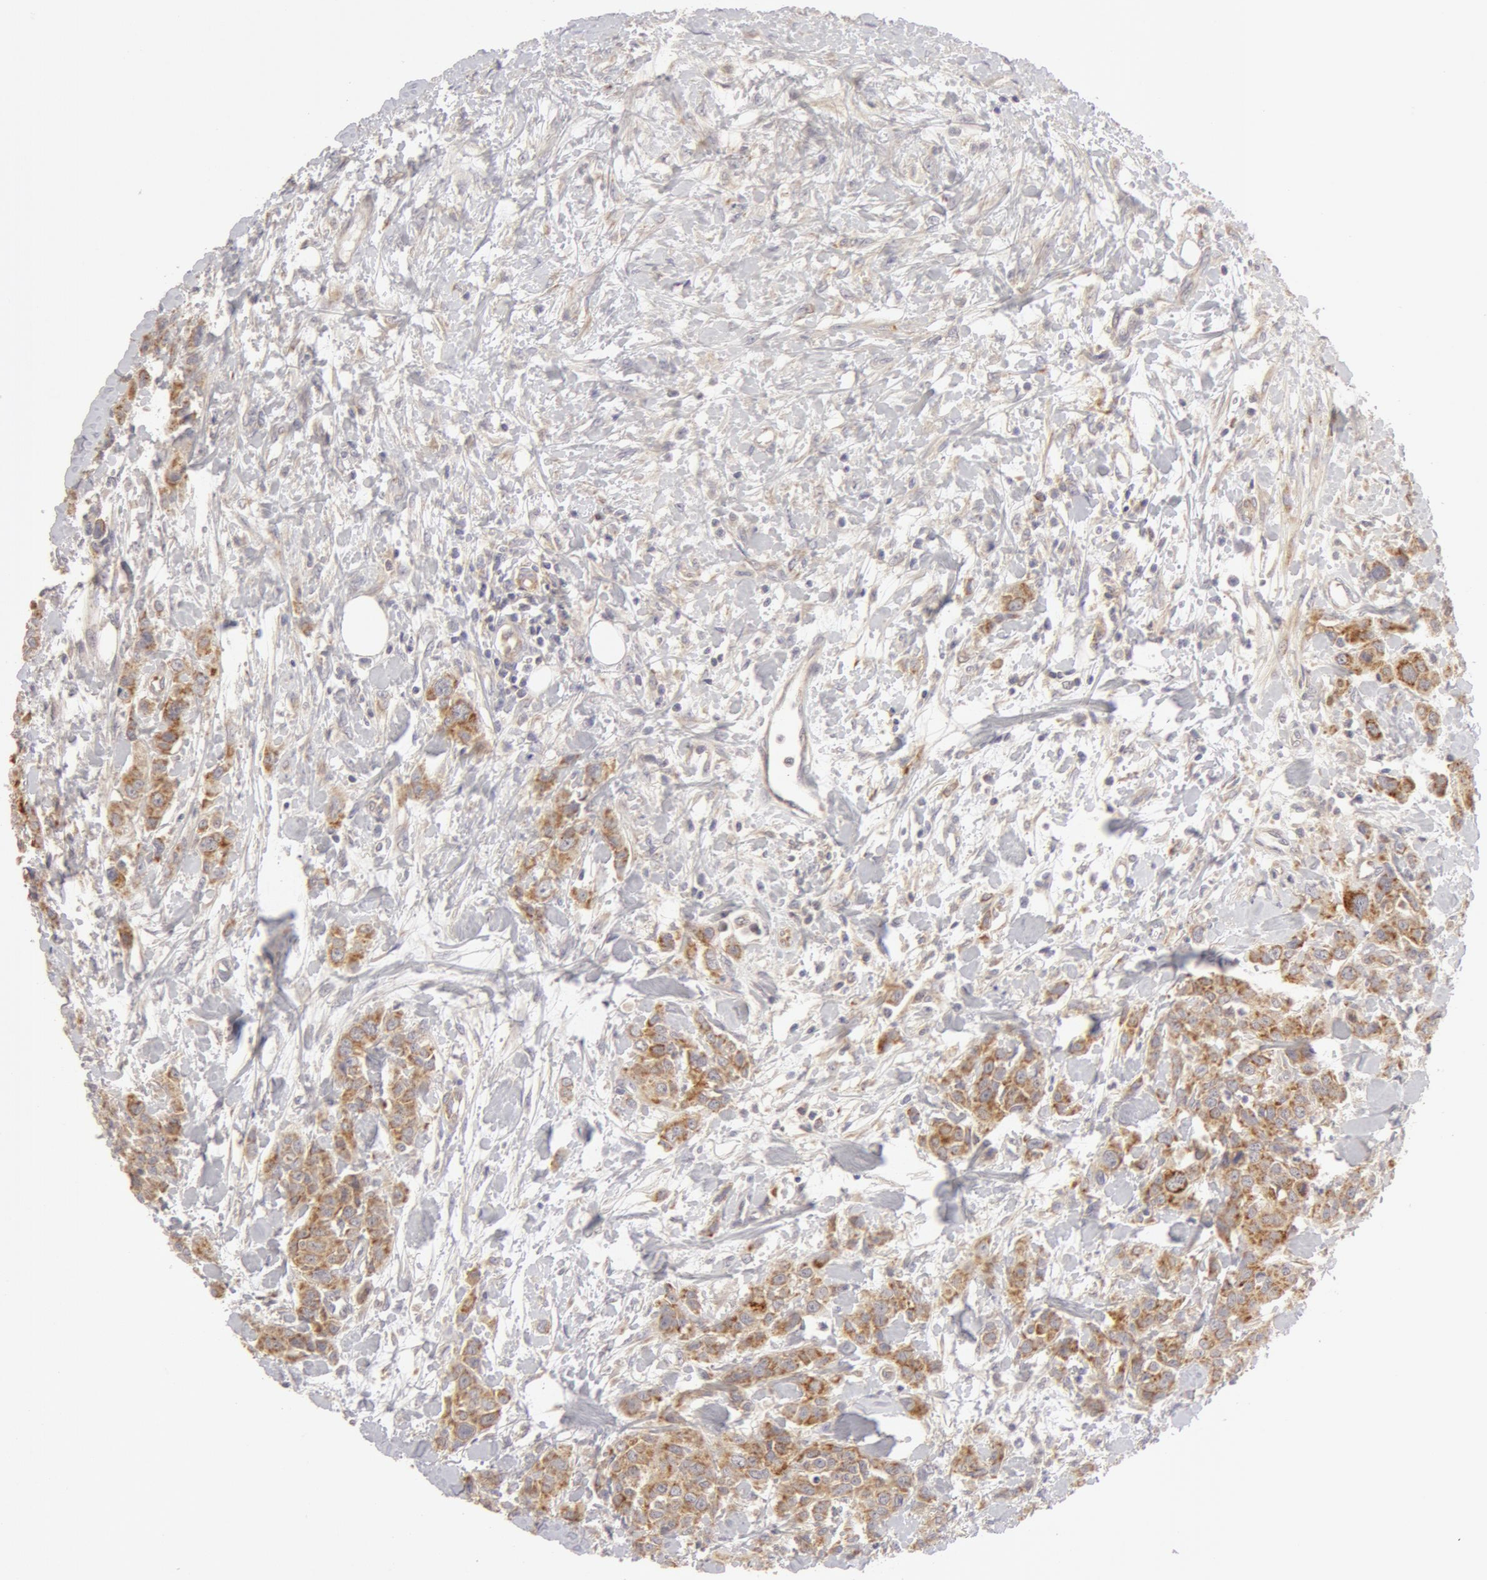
{"staining": {"intensity": "weak", "quantity": "25%-75%", "location": "cytoplasmic/membranous"}, "tissue": "urothelial cancer", "cell_type": "Tumor cells", "image_type": "cancer", "snomed": [{"axis": "morphology", "description": "Urothelial carcinoma, High grade"}, {"axis": "topography", "description": "Urinary bladder"}], "caption": "Protein analysis of urothelial cancer tissue shows weak cytoplasmic/membranous positivity in about 25%-75% of tumor cells.", "gene": "ADPRH", "patient": {"sex": "male", "age": 56}}